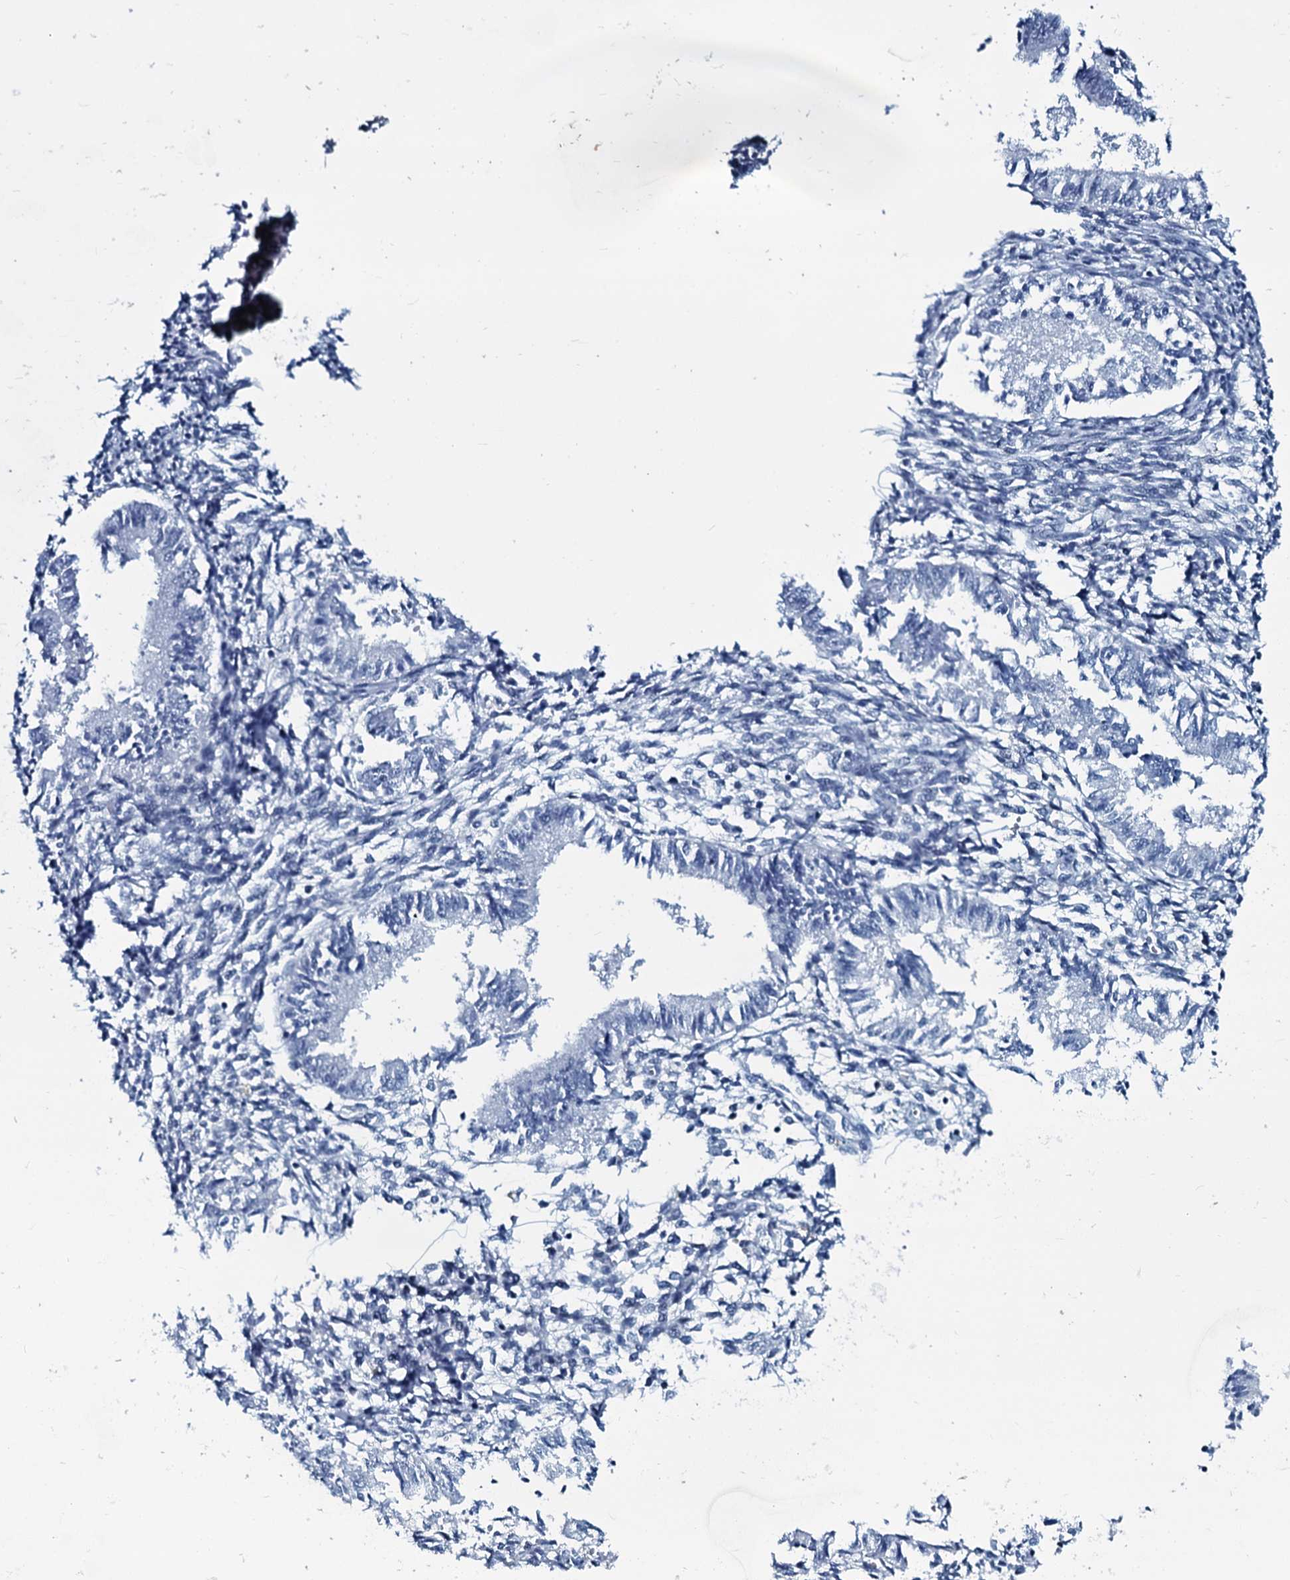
{"staining": {"intensity": "negative", "quantity": "none", "location": "none"}, "tissue": "endometrium", "cell_type": "Cells in endometrial stroma", "image_type": "normal", "snomed": [{"axis": "morphology", "description": "Normal tissue, NOS"}, {"axis": "topography", "description": "Uterus"}, {"axis": "topography", "description": "Endometrium"}], "caption": "High power microscopy photomicrograph of an immunohistochemistry (IHC) micrograph of benign endometrium, revealing no significant staining in cells in endometrial stroma.", "gene": "SLC4A7", "patient": {"sex": "female", "age": 48}}